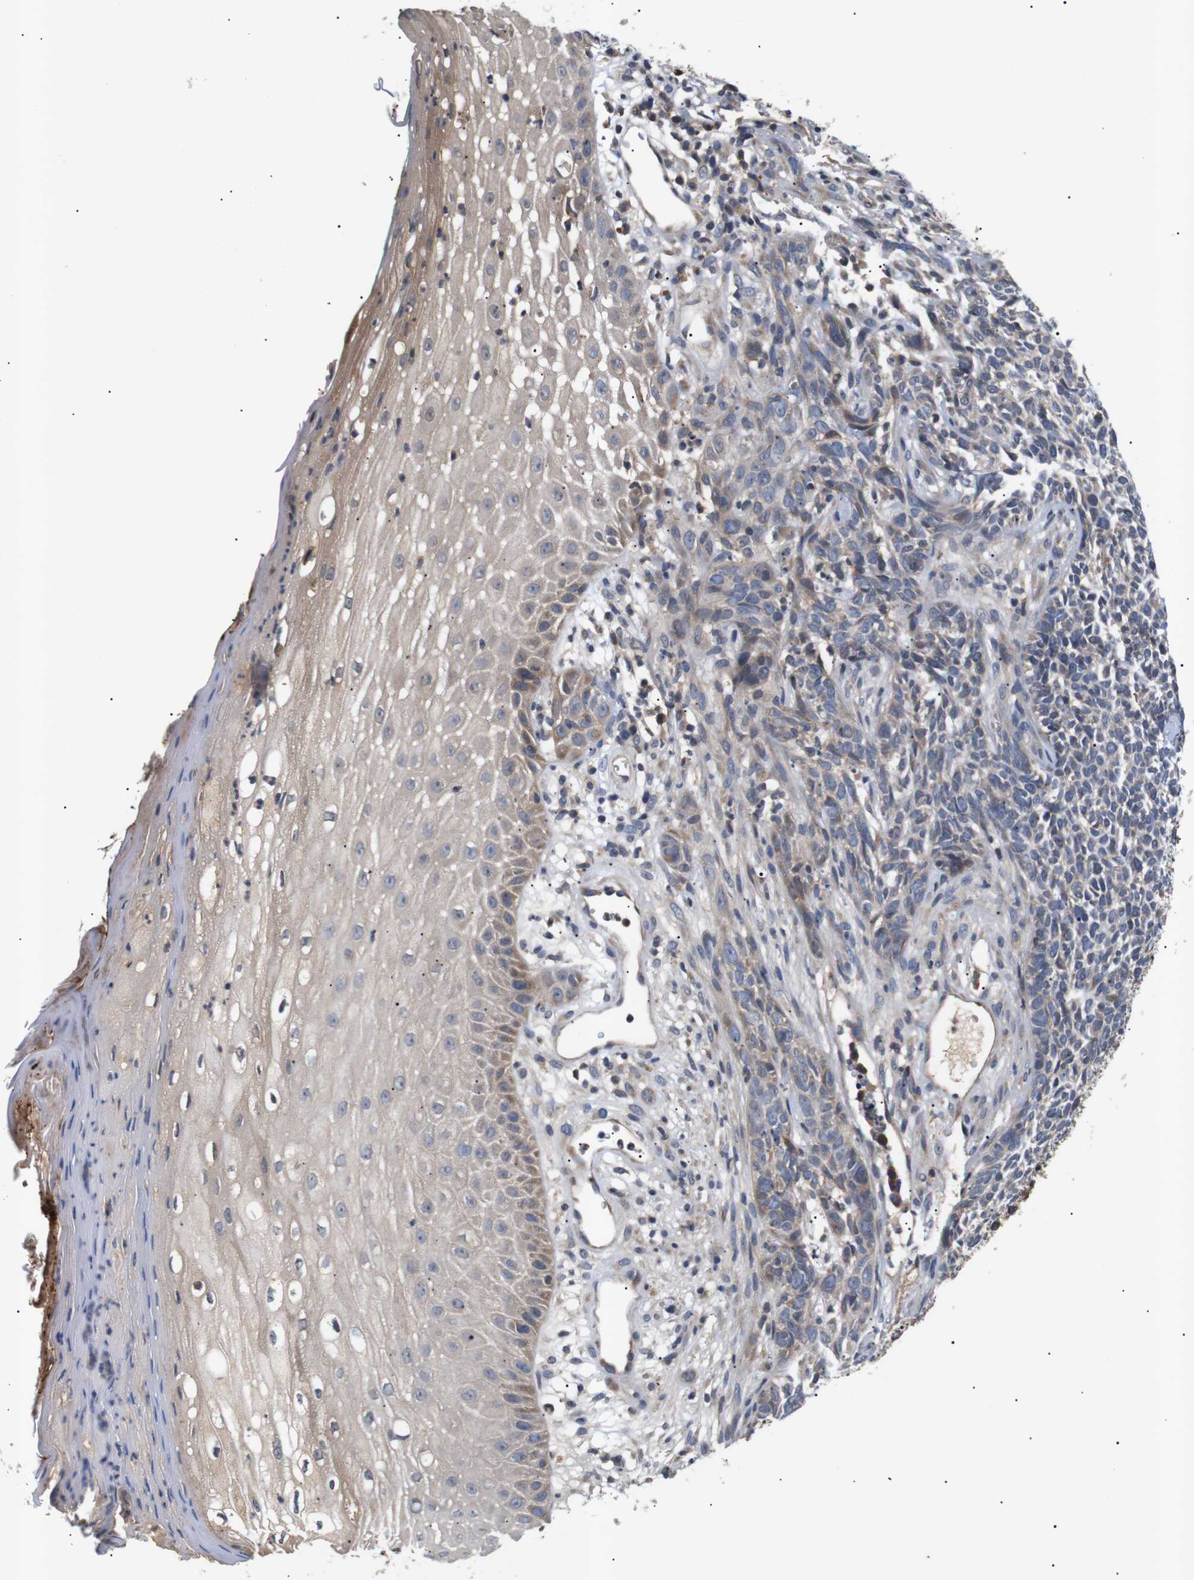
{"staining": {"intensity": "weak", "quantity": "25%-75%", "location": "cytoplasmic/membranous"}, "tissue": "skin cancer", "cell_type": "Tumor cells", "image_type": "cancer", "snomed": [{"axis": "morphology", "description": "Basal cell carcinoma"}, {"axis": "topography", "description": "Skin"}], "caption": "Brown immunohistochemical staining in skin basal cell carcinoma demonstrates weak cytoplasmic/membranous staining in about 25%-75% of tumor cells. (Brightfield microscopy of DAB IHC at high magnification).", "gene": "RIPK1", "patient": {"sex": "female", "age": 84}}